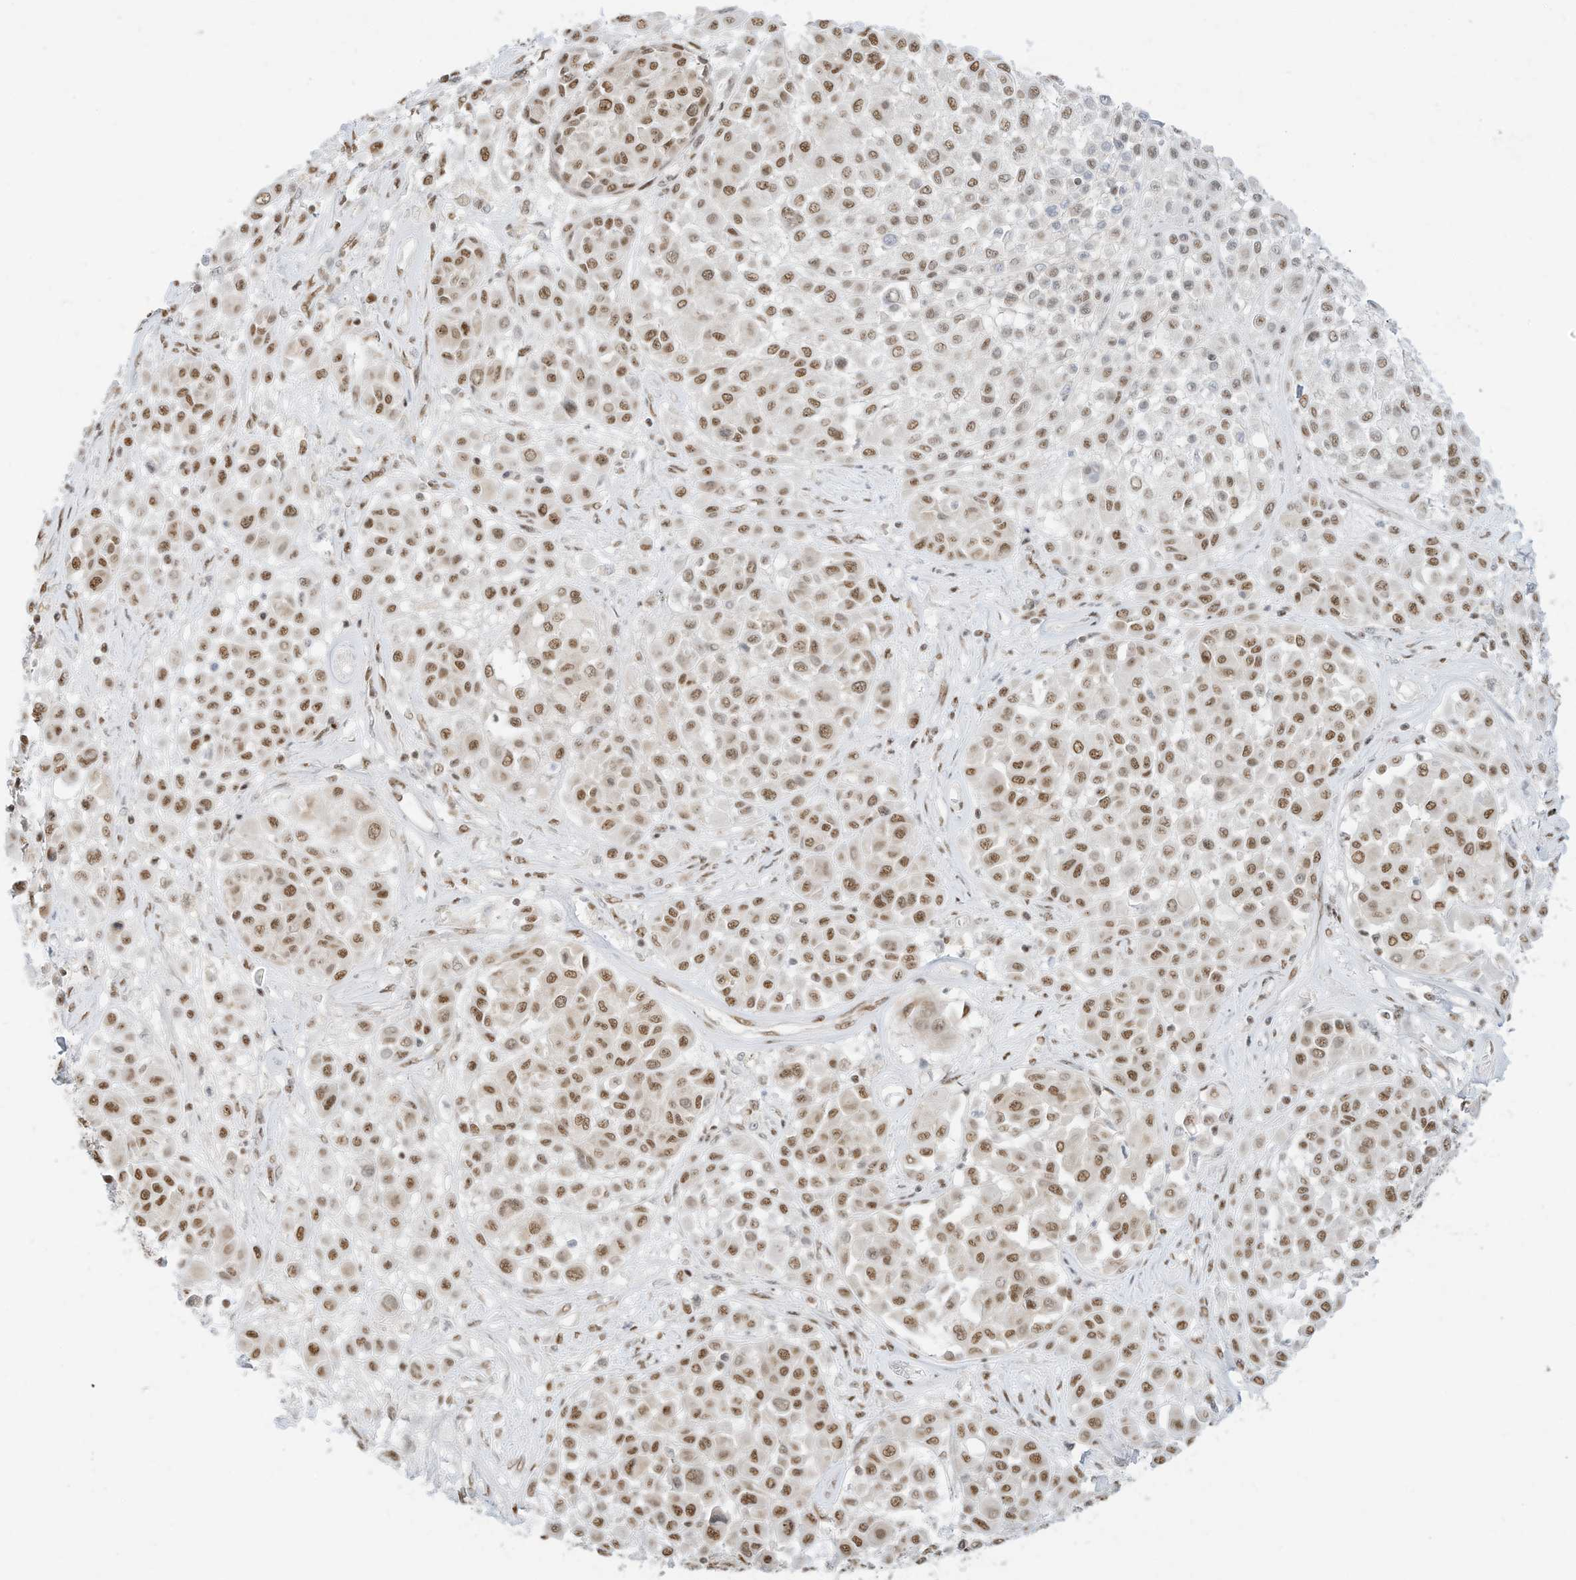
{"staining": {"intensity": "moderate", "quantity": ">75%", "location": "nuclear"}, "tissue": "melanoma", "cell_type": "Tumor cells", "image_type": "cancer", "snomed": [{"axis": "morphology", "description": "Malignant melanoma, Metastatic site"}, {"axis": "topography", "description": "Soft tissue"}], "caption": "Protein expression analysis of melanoma displays moderate nuclear positivity in approximately >75% of tumor cells.", "gene": "NHSL1", "patient": {"sex": "male", "age": 41}}